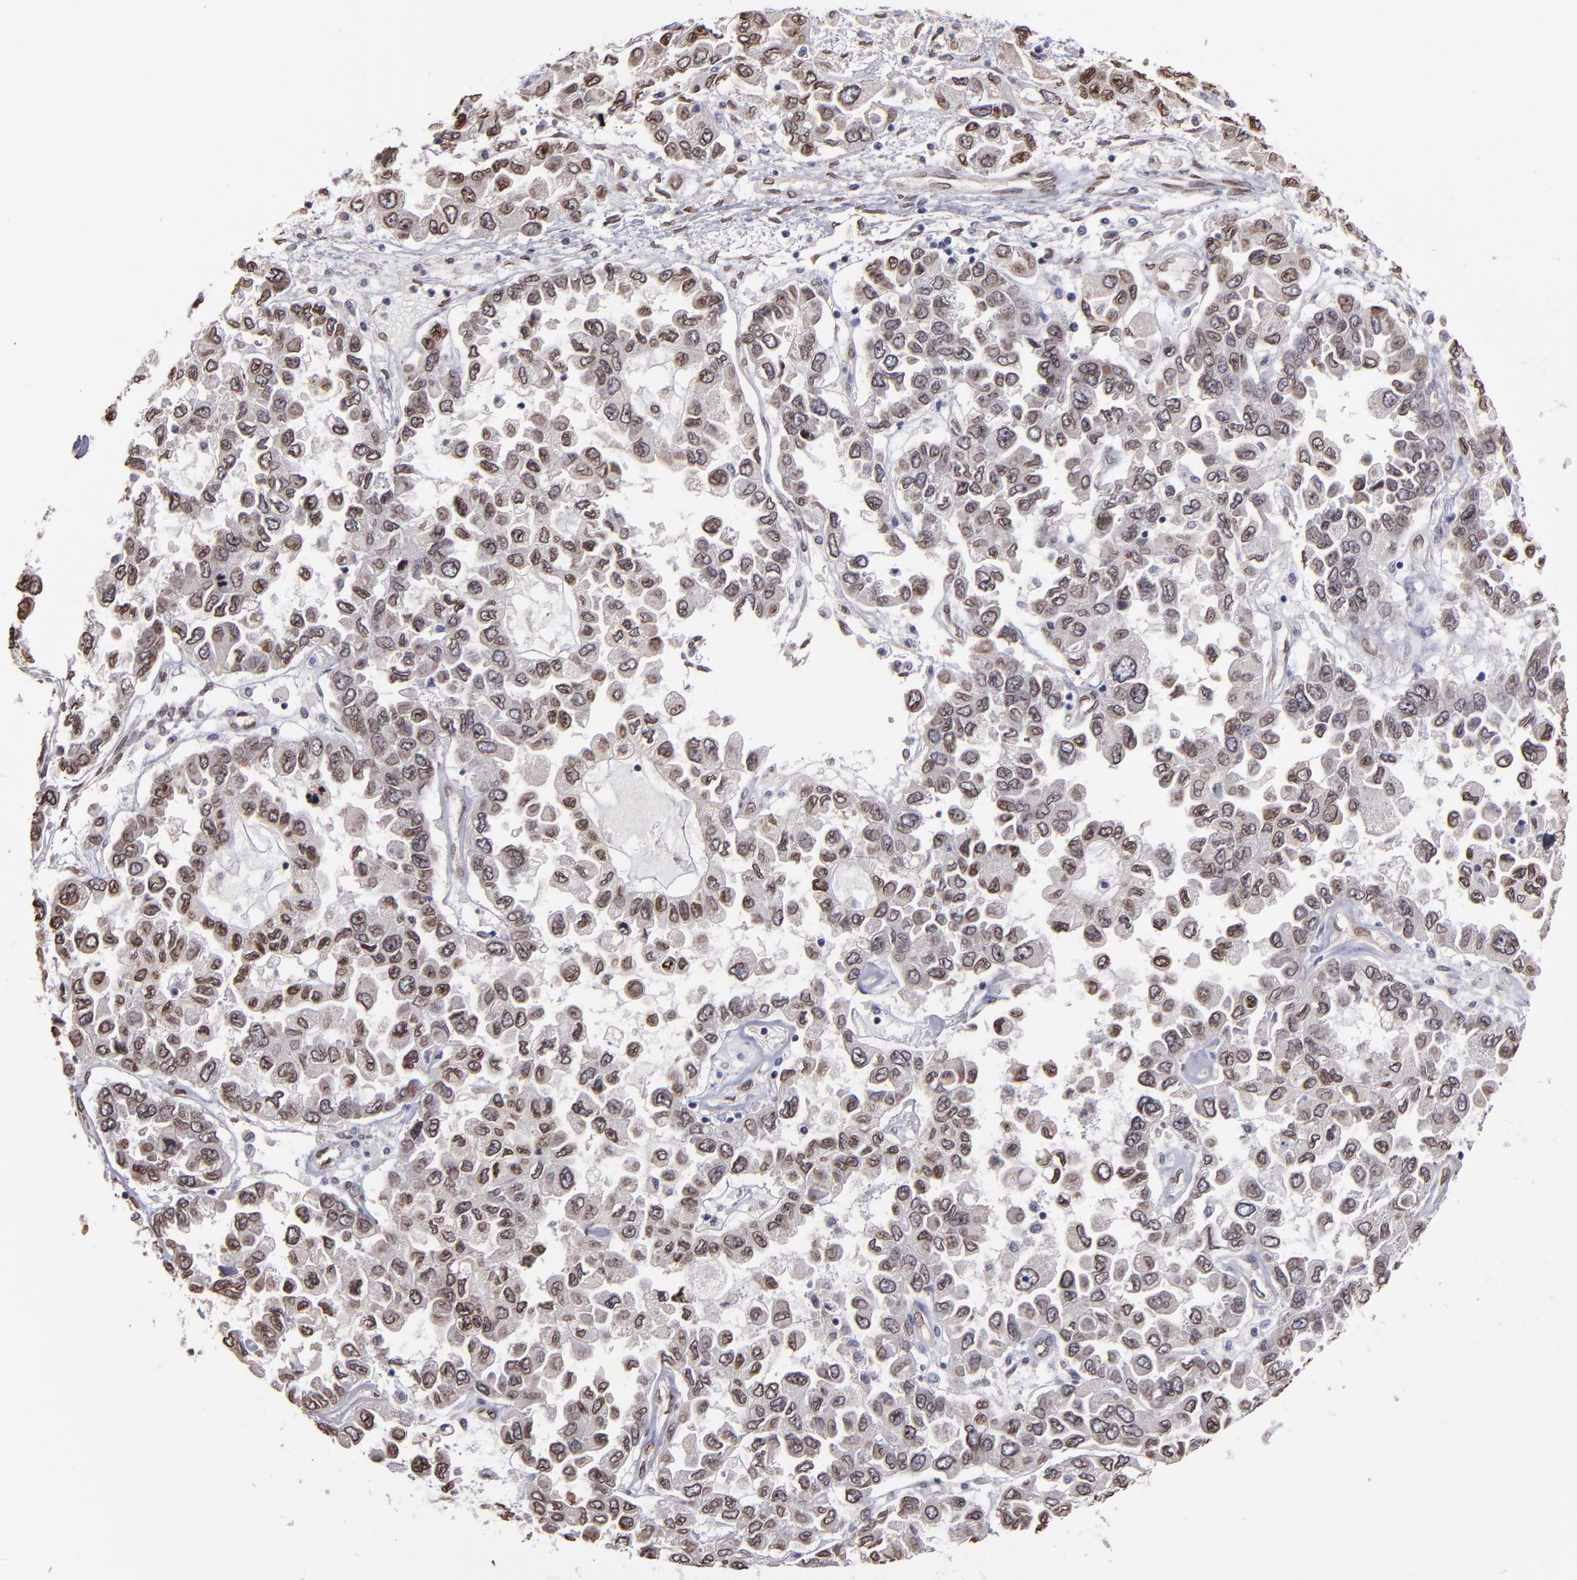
{"staining": {"intensity": "weak", "quantity": ">75%", "location": "cytoplasmic/membranous,nuclear"}, "tissue": "ovarian cancer", "cell_type": "Tumor cells", "image_type": "cancer", "snomed": [{"axis": "morphology", "description": "Cystadenocarcinoma, serous, NOS"}, {"axis": "topography", "description": "Ovary"}], "caption": "High-magnification brightfield microscopy of ovarian cancer stained with DAB (brown) and counterstained with hematoxylin (blue). tumor cells exhibit weak cytoplasmic/membranous and nuclear staining is appreciated in approximately>75% of cells.", "gene": "PUM3", "patient": {"sex": "female", "age": 84}}